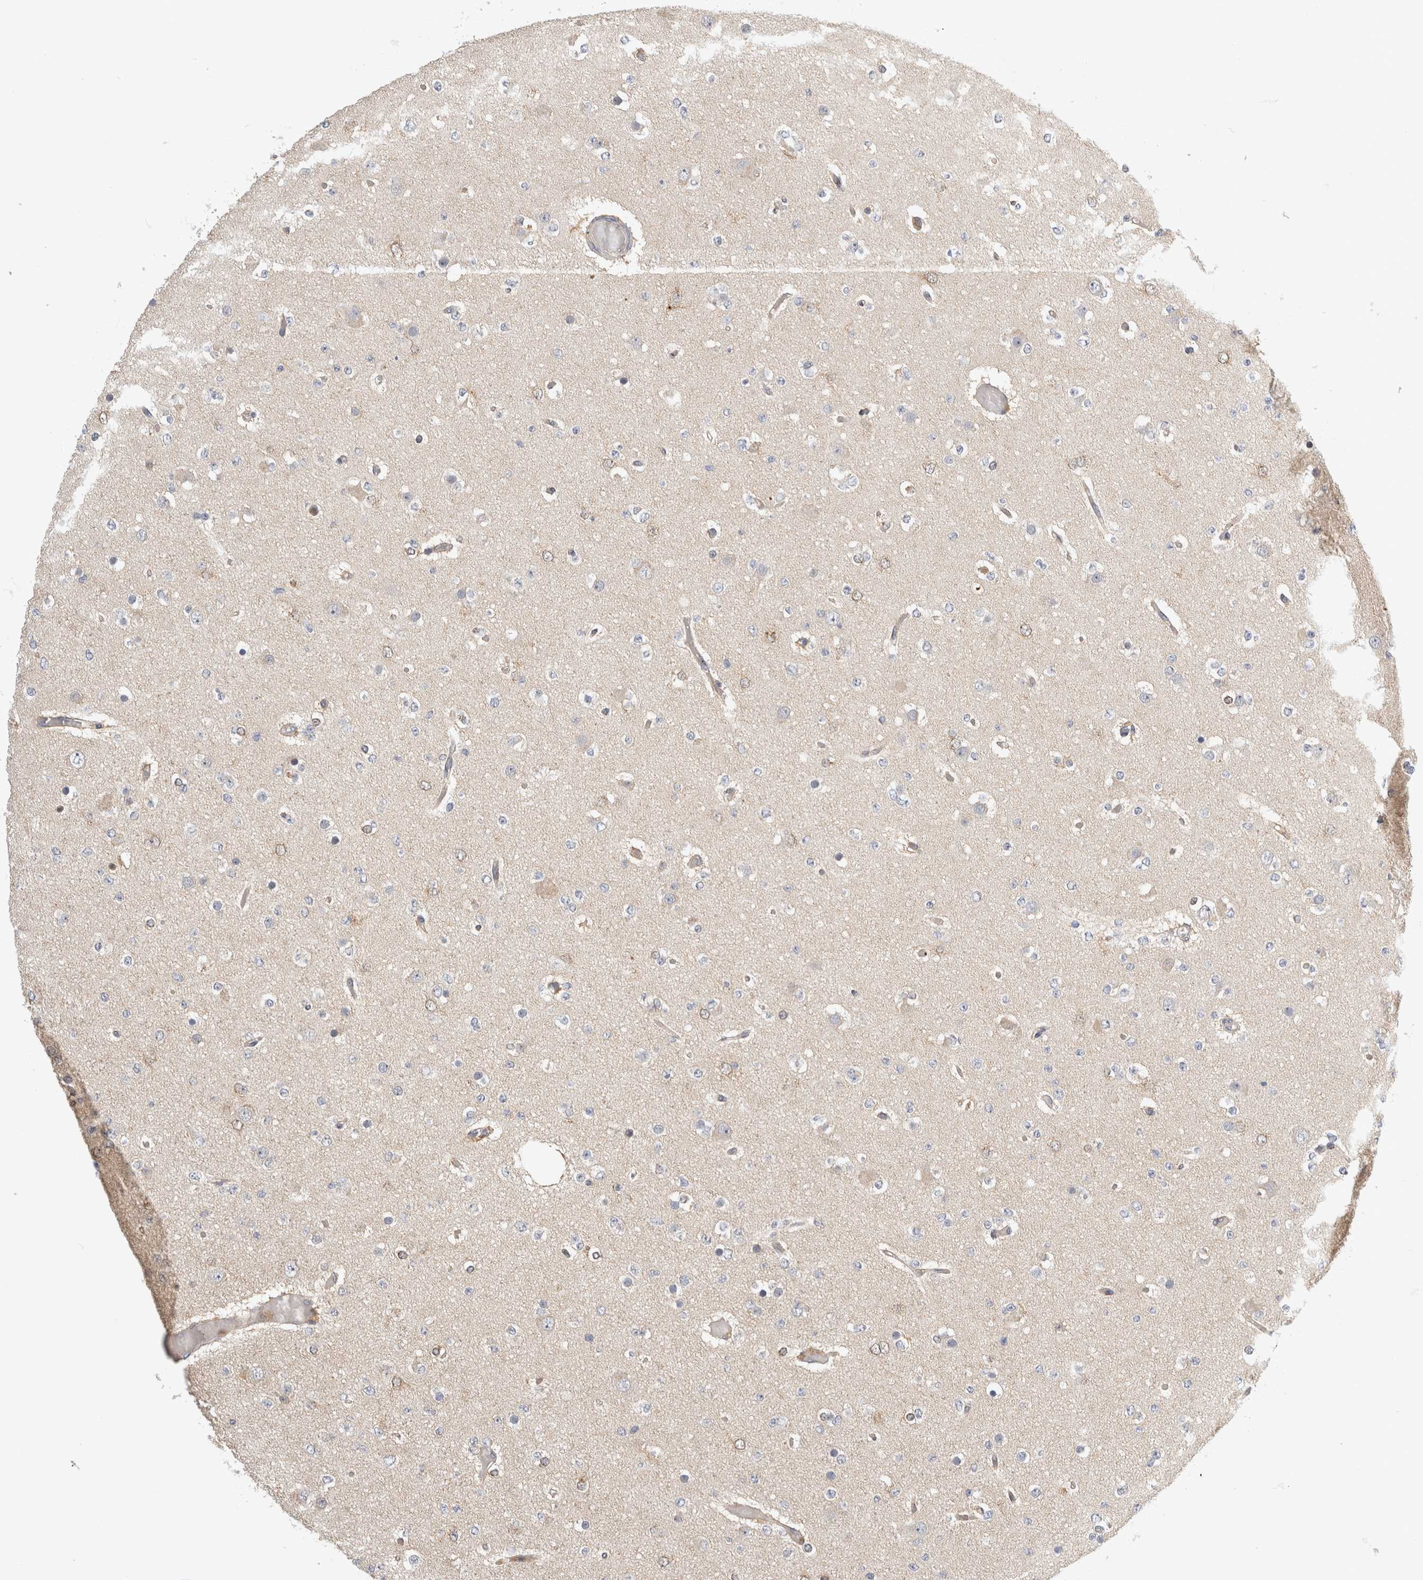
{"staining": {"intensity": "negative", "quantity": "none", "location": "none"}, "tissue": "glioma", "cell_type": "Tumor cells", "image_type": "cancer", "snomed": [{"axis": "morphology", "description": "Glioma, malignant, Low grade"}, {"axis": "topography", "description": "Brain"}], "caption": "The photomicrograph demonstrates no significant positivity in tumor cells of malignant low-grade glioma.", "gene": "PGM1", "patient": {"sex": "female", "age": 22}}